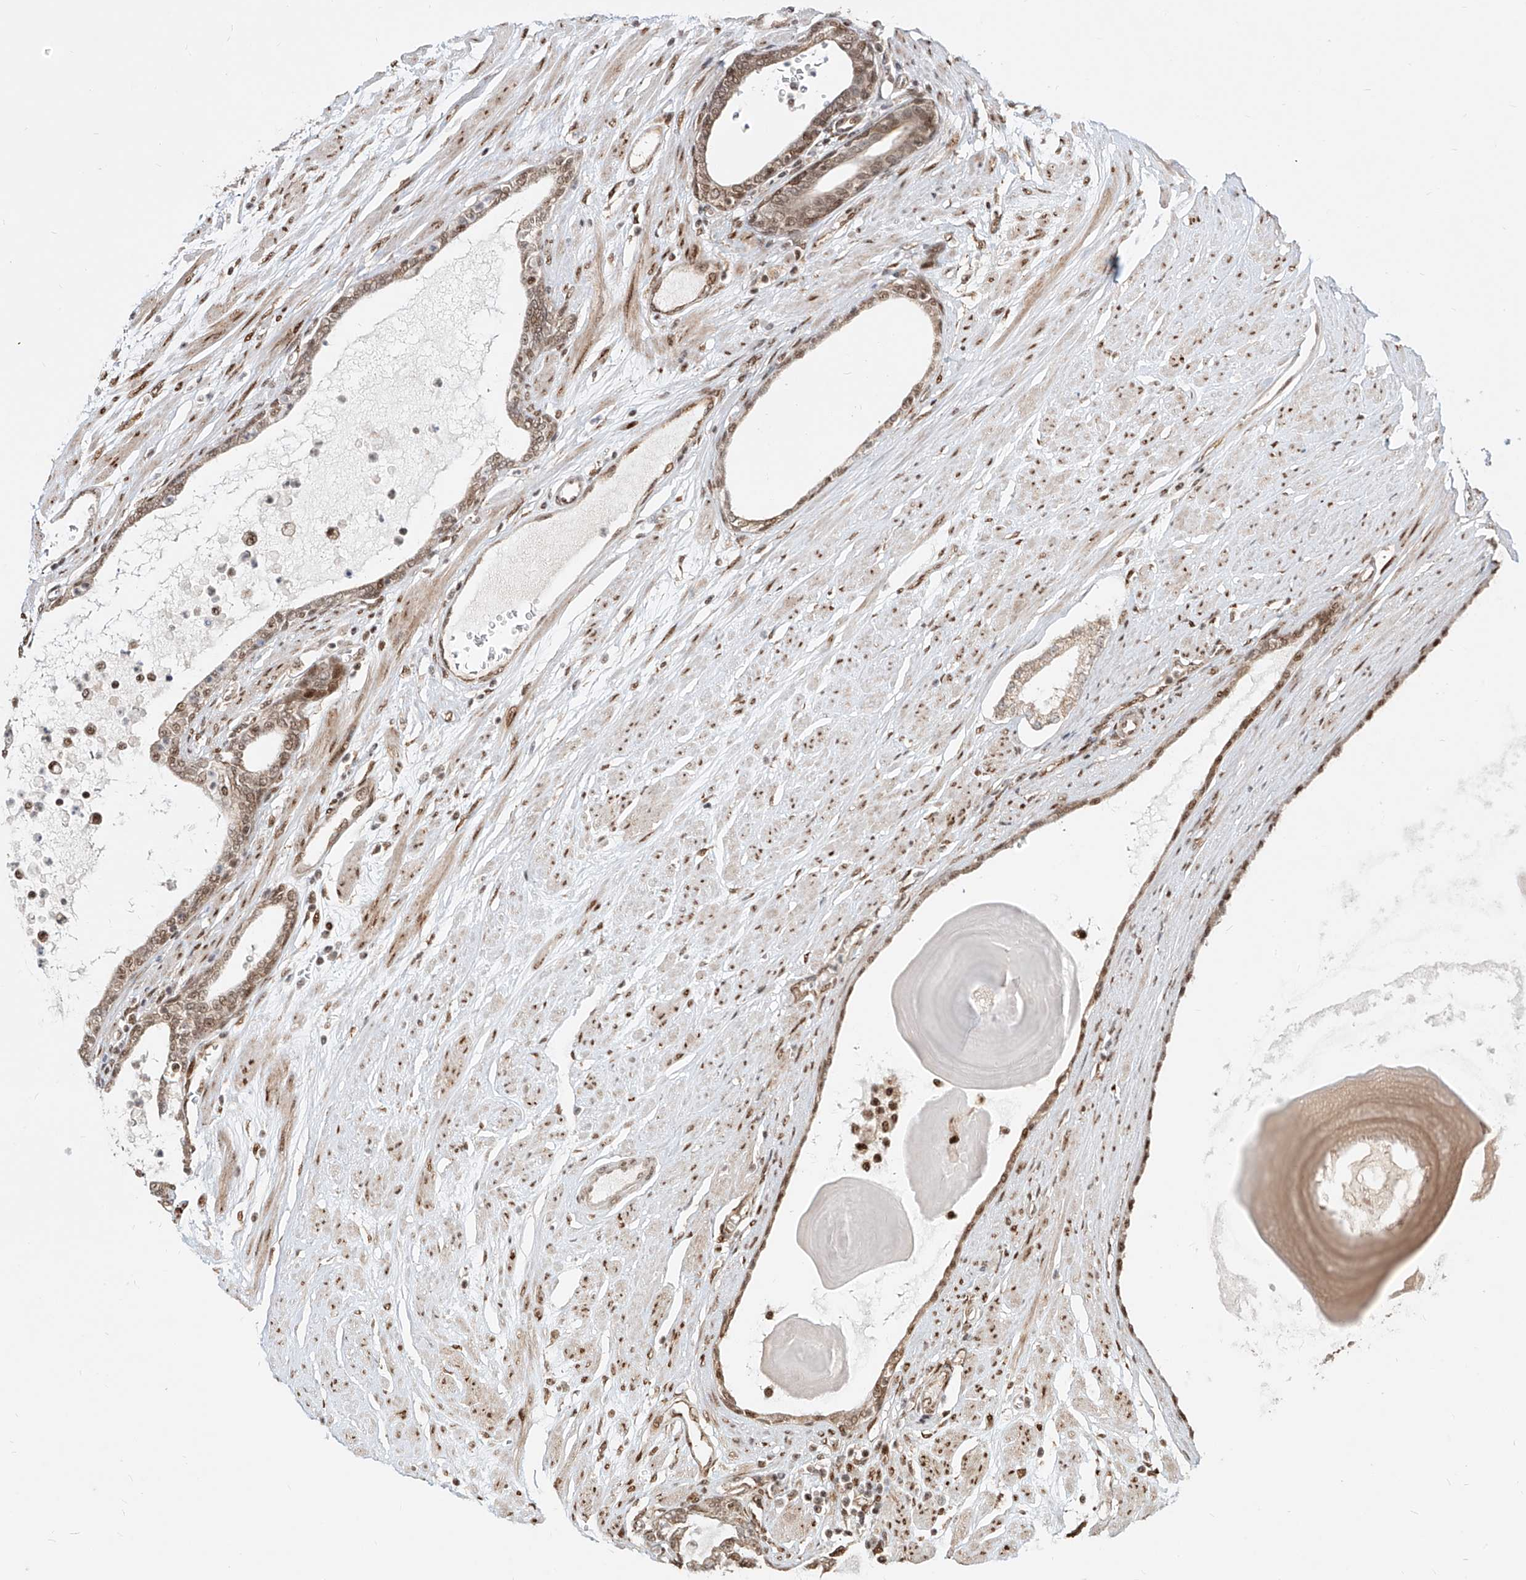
{"staining": {"intensity": "moderate", "quantity": ">75%", "location": "nuclear"}, "tissue": "prostate cancer", "cell_type": "Tumor cells", "image_type": "cancer", "snomed": [{"axis": "morphology", "description": "Adenocarcinoma, Low grade"}, {"axis": "topography", "description": "Prostate"}], "caption": "IHC photomicrograph of human prostate low-grade adenocarcinoma stained for a protein (brown), which shows medium levels of moderate nuclear expression in about >75% of tumor cells.", "gene": "ZNF710", "patient": {"sex": "male", "age": 60}}